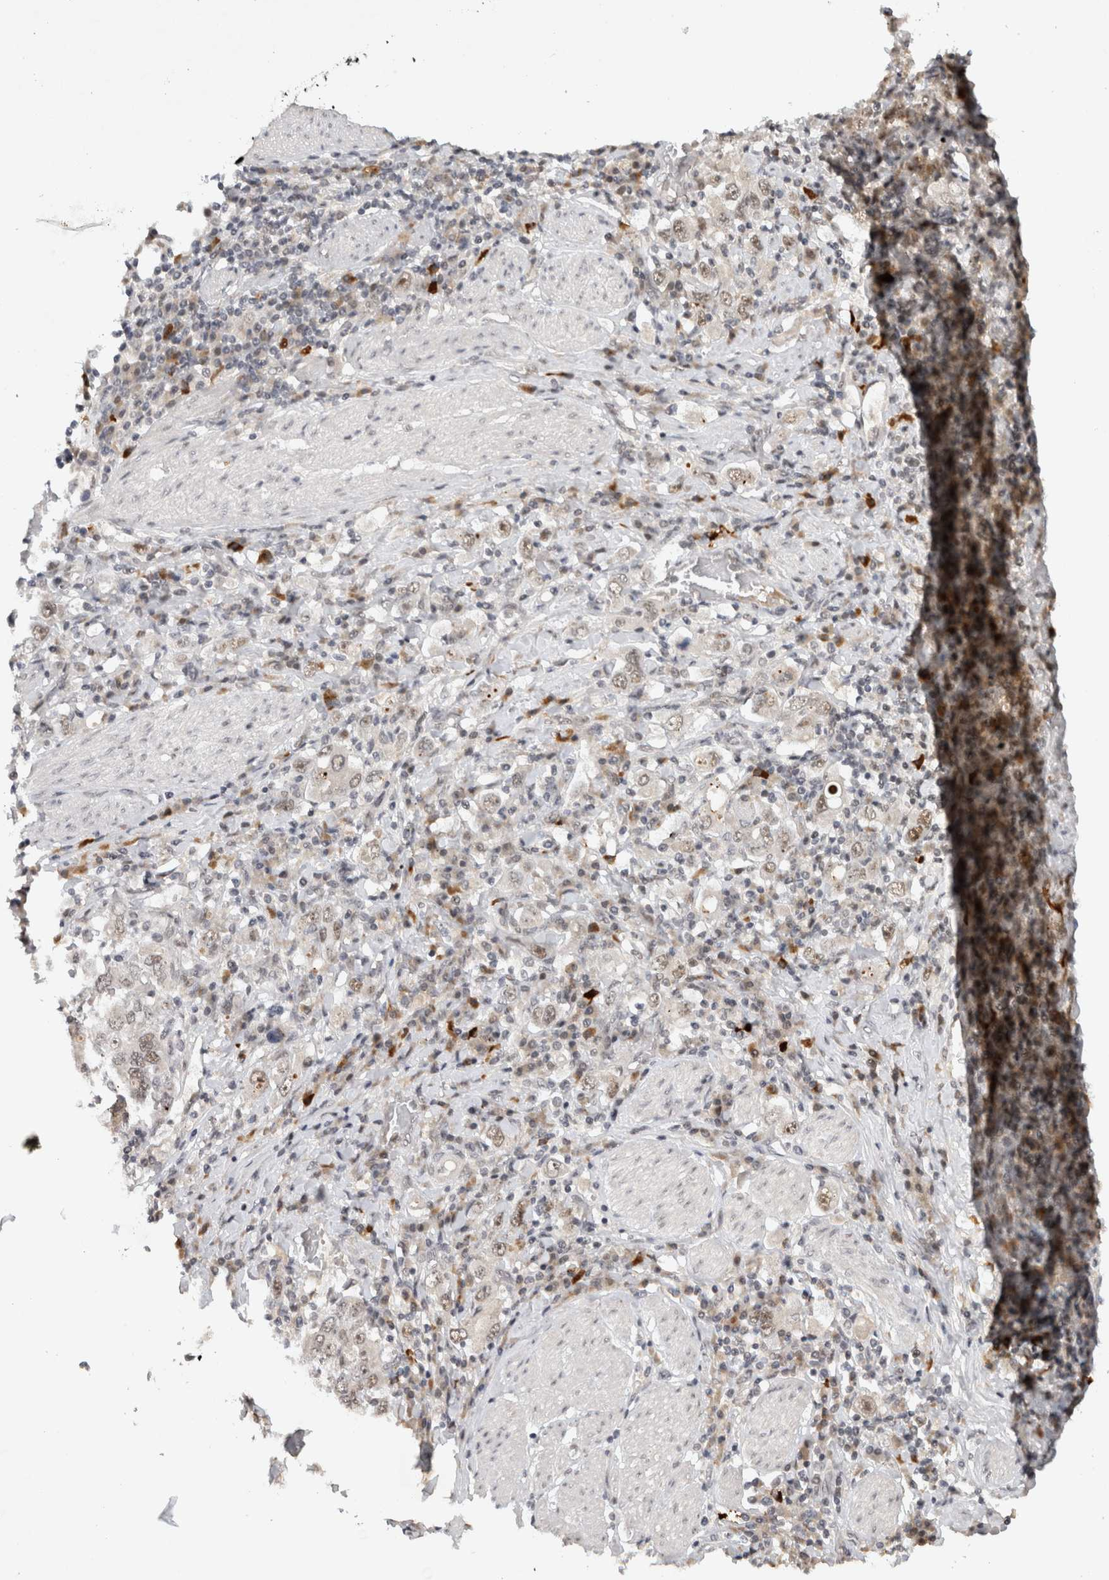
{"staining": {"intensity": "weak", "quantity": "<25%", "location": "nuclear"}, "tissue": "stomach cancer", "cell_type": "Tumor cells", "image_type": "cancer", "snomed": [{"axis": "morphology", "description": "Adenocarcinoma, NOS"}, {"axis": "topography", "description": "Stomach, upper"}], "caption": "Tumor cells show no significant staining in stomach cancer (adenocarcinoma). (DAB IHC visualized using brightfield microscopy, high magnification).", "gene": "HESX1", "patient": {"sex": "male", "age": 62}}